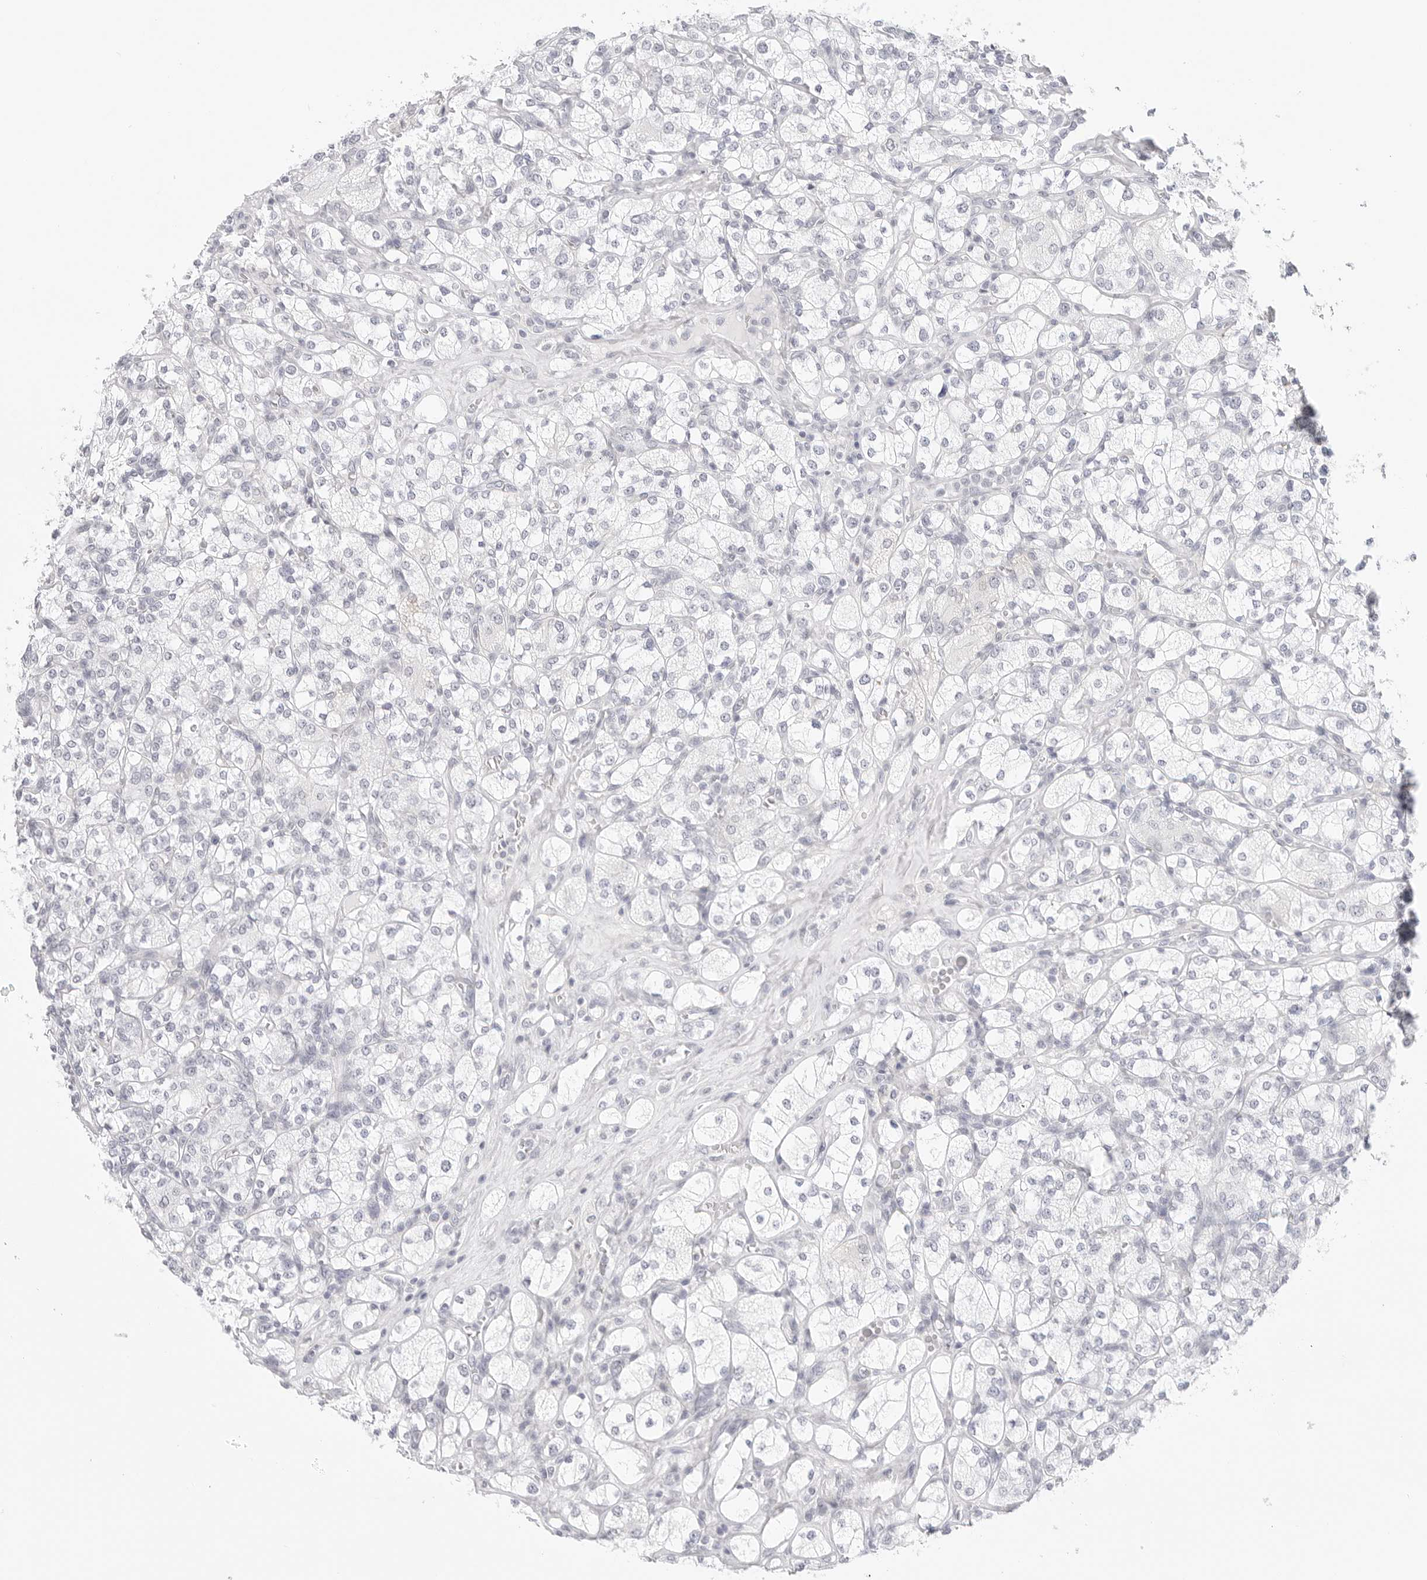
{"staining": {"intensity": "negative", "quantity": "none", "location": "none"}, "tissue": "renal cancer", "cell_type": "Tumor cells", "image_type": "cancer", "snomed": [{"axis": "morphology", "description": "Adenocarcinoma, NOS"}, {"axis": "topography", "description": "Kidney"}], "caption": "Immunohistochemical staining of adenocarcinoma (renal) shows no significant staining in tumor cells. (DAB (3,3'-diaminobenzidine) immunohistochemistry (IHC) visualized using brightfield microscopy, high magnification).", "gene": "HMGCS2", "patient": {"sex": "male", "age": 77}}